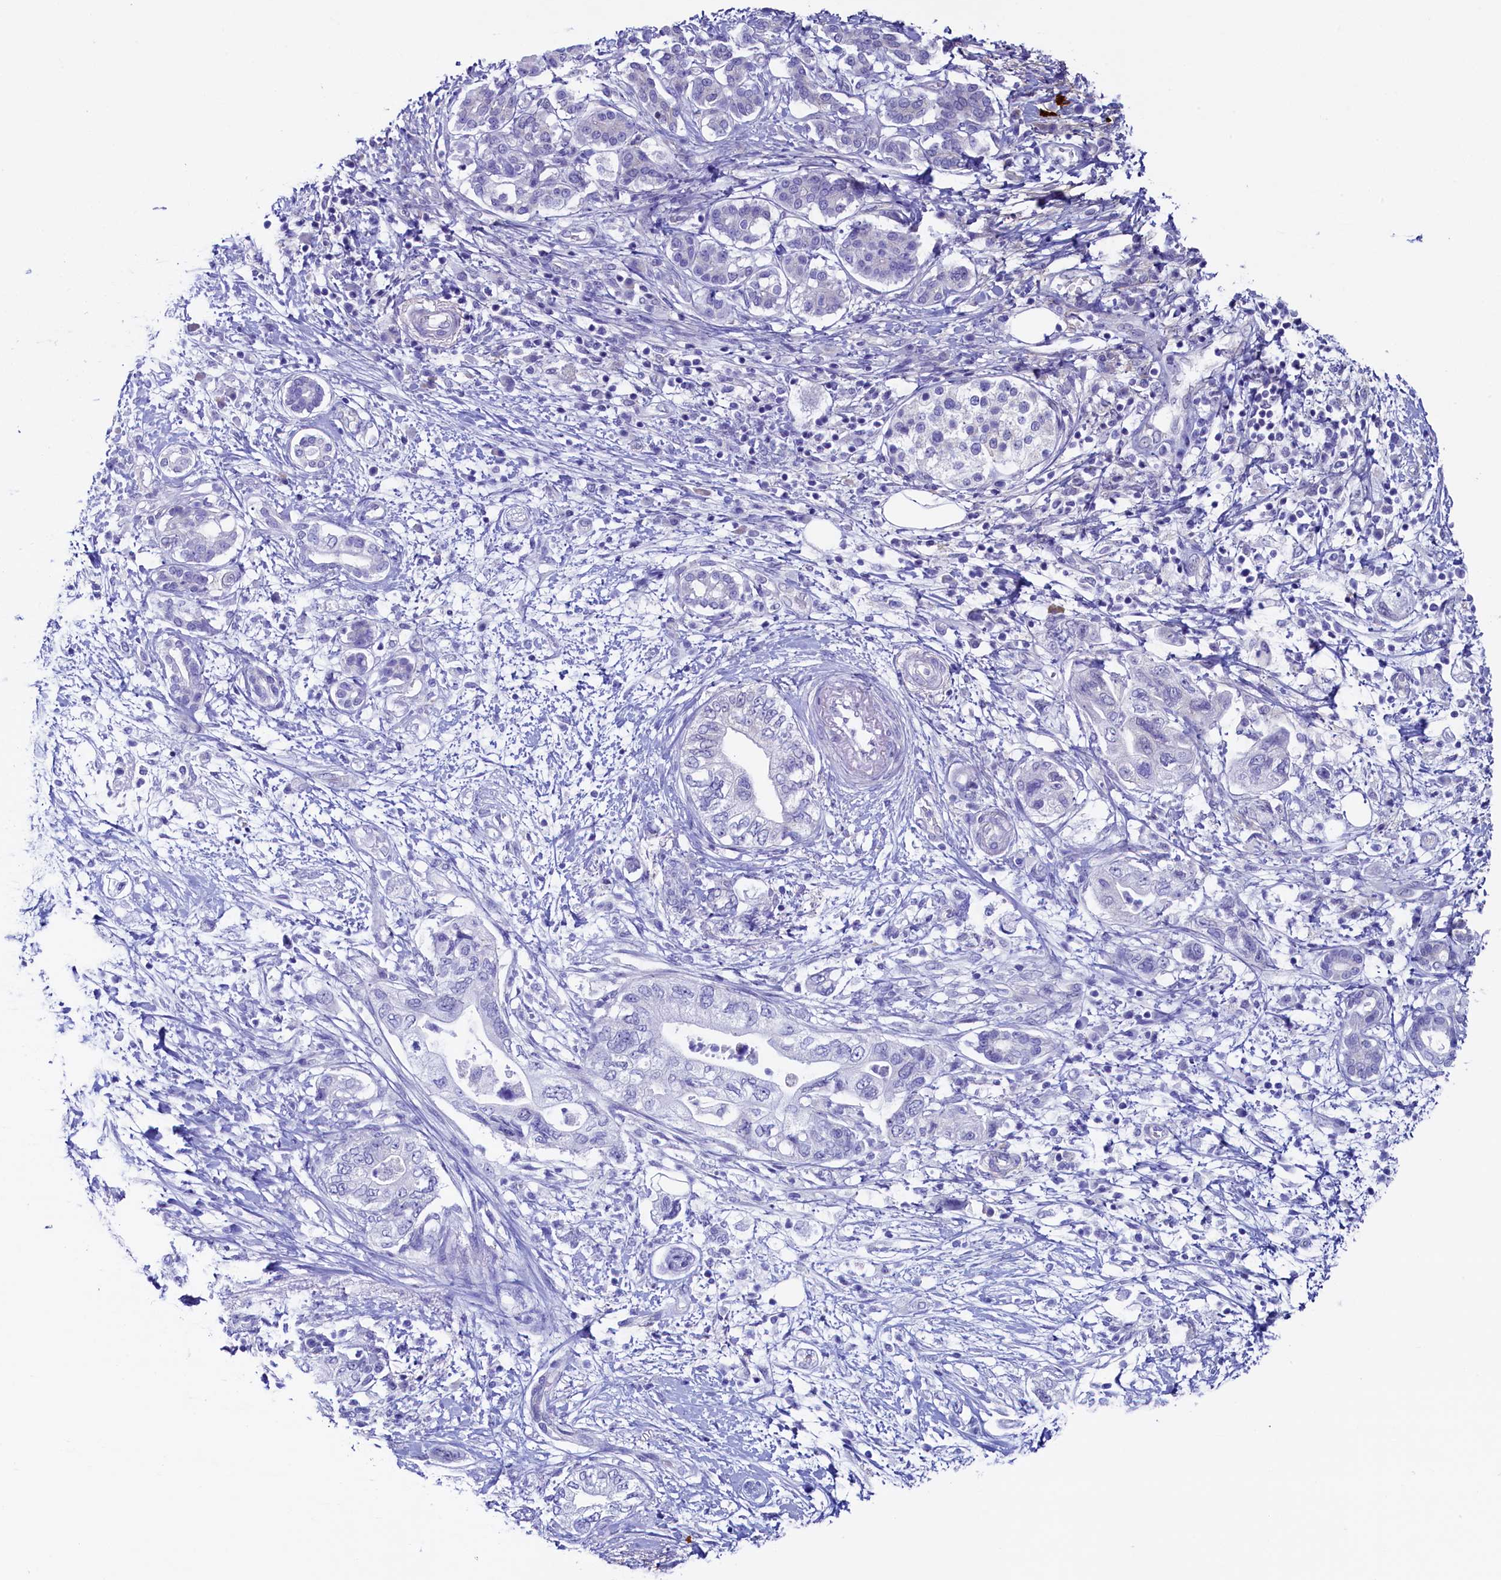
{"staining": {"intensity": "negative", "quantity": "none", "location": "none"}, "tissue": "pancreatic cancer", "cell_type": "Tumor cells", "image_type": "cancer", "snomed": [{"axis": "morphology", "description": "Adenocarcinoma, NOS"}, {"axis": "topography", "description": "Pancreas"}], "caption": "A high-resolution histopathology image shows immunohistochemistry (IHC) staining of pancreatic cancer, which shows no significant staining in tumor cells.", "gene": "FLYWCH2", "patient": {"sex": "female", "age": 73}}